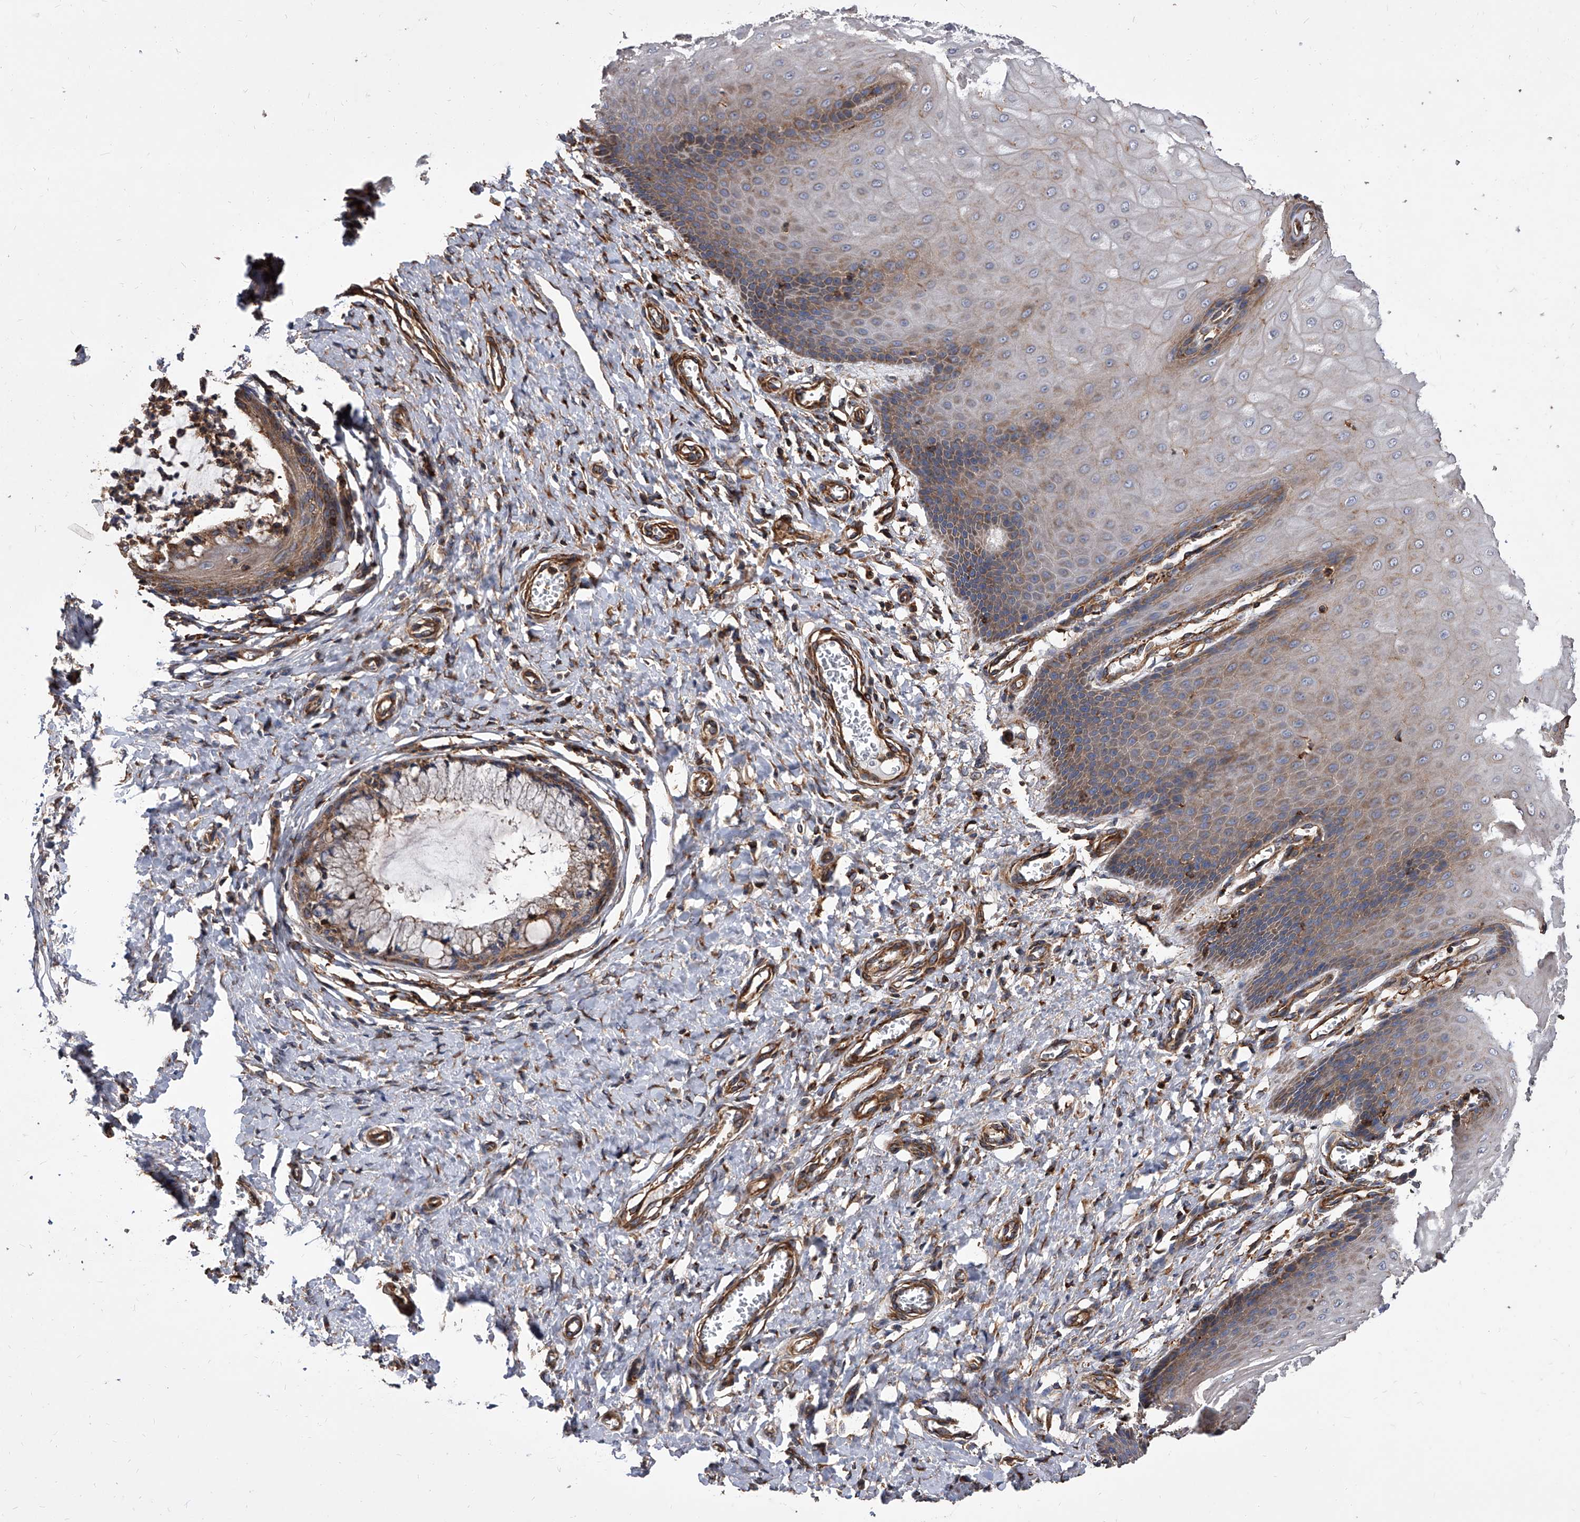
{"staining": {"intensity": "moderate", "quantity": "25%-75%", "location": "cytoplasmic/membranous"}, "tissue": "cervix", "cell_type": "Glandular cells", "image_type": "normal", "snomed": [{"axis": "morphology", "description": "Normal tissue, NOS"}, {"axis": "topography", "description": "Cervix"}], "caption": "Immunohistochemical staining of unremarkable cervix exhibits 25%-75% levels of moderate cytoplasmic/membranous protein expression in approximately 25%-75% of glandular cells. Nuclei are stained in blue.", "gene": "PISD", "patient": {"sex": "female", "age": 55}}